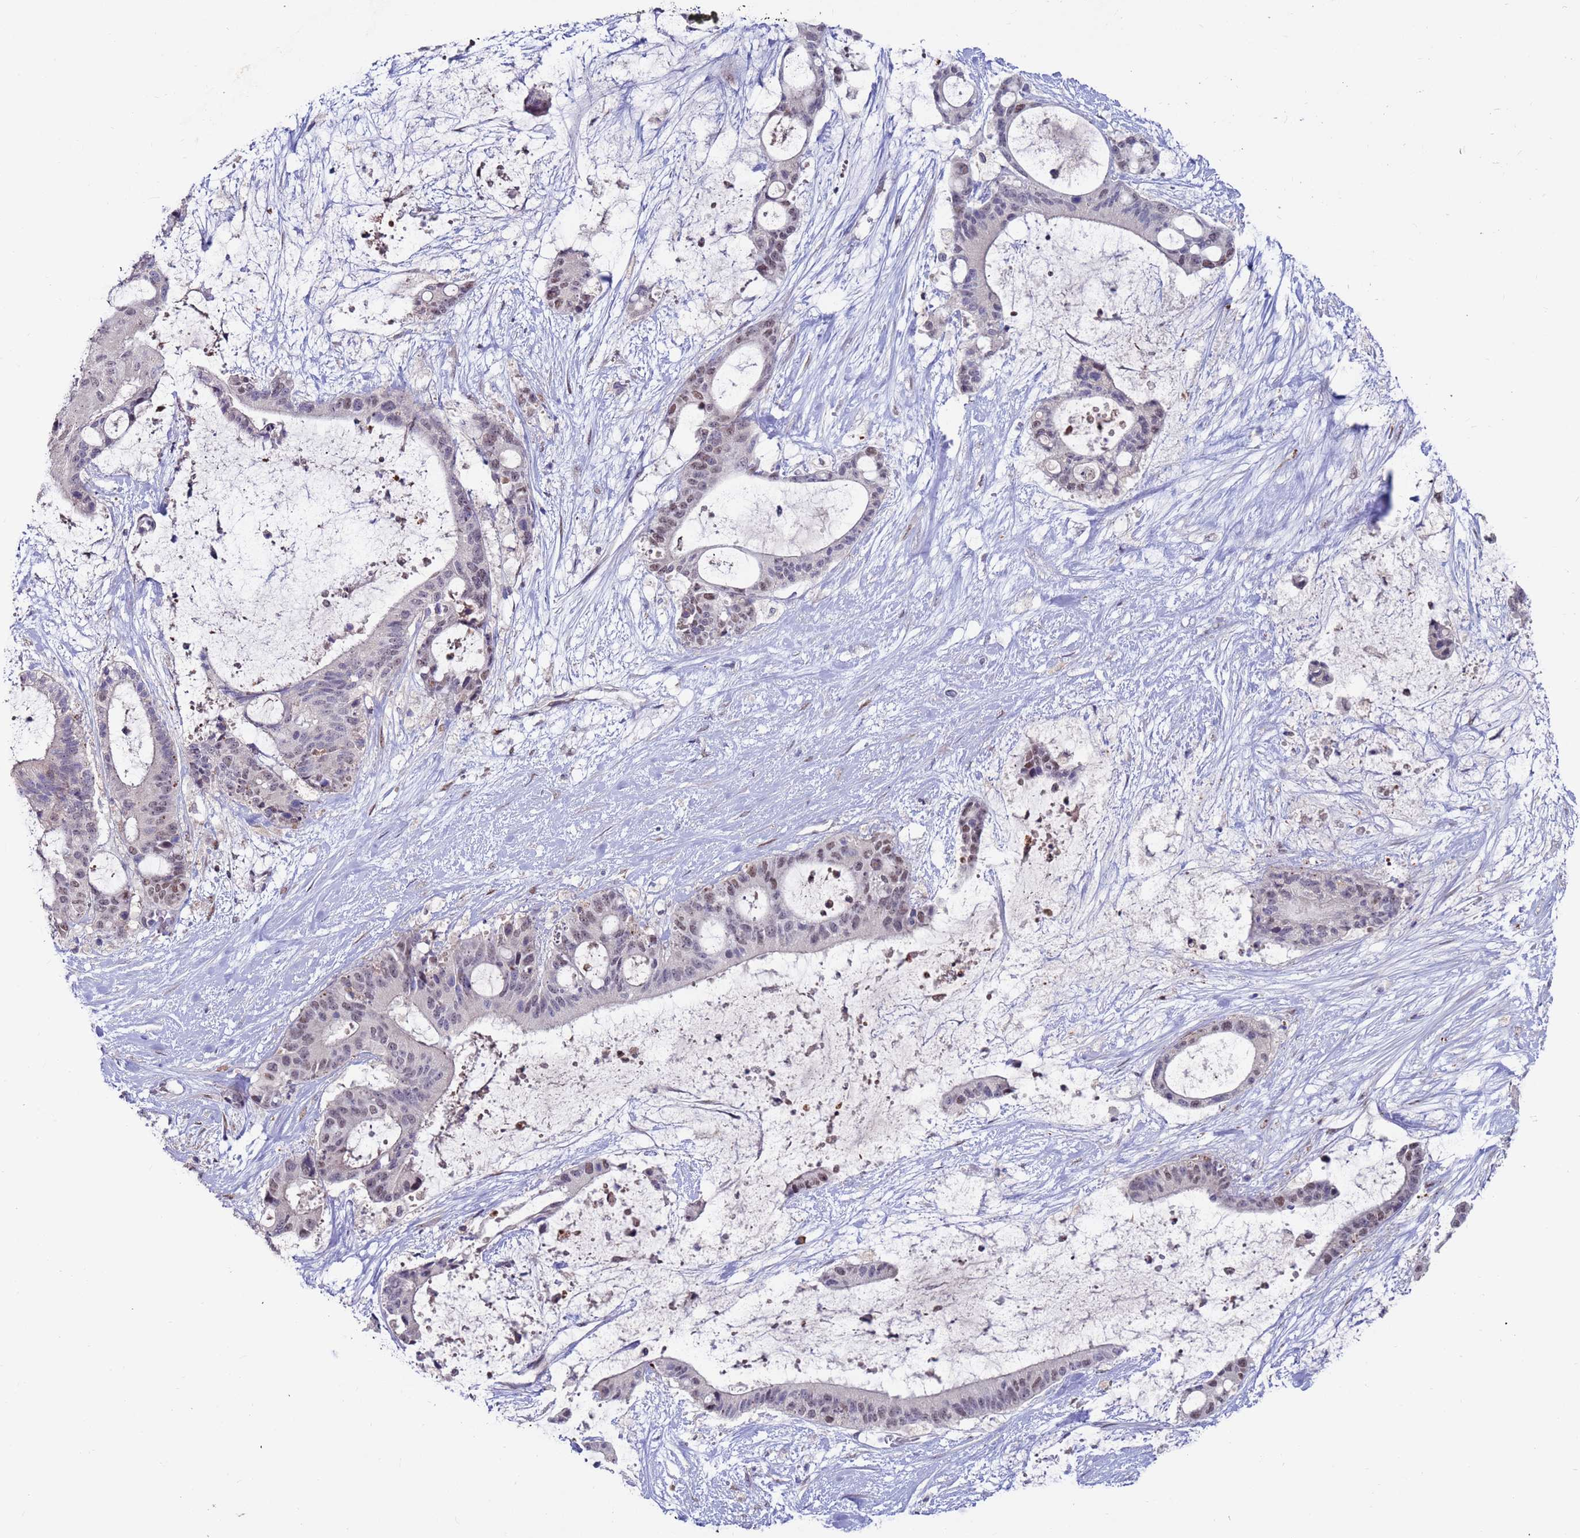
{"staining": {"intensity": "weak", "quantity": "25%-75%", "location": "nuclear"}, "tissue": "liver cancer", "cell_type": "Tumor cells", "image_type": "cancer", "snomed": [{"axis": "morphology", "description": "Normal tissue, NOS"}, {"axis": "morphology", "description": "Cholangiocarcinoma"}, {"axis": "topography", "description": "Liver"}, {"axis": "topography", "description": "Peripheral nerve tissue"}], "caption": "Human liver cancer (cholangiocarcinoma) stained with a brown dye exhibits weak nuclear positive expression in about 25%-75% of tumor cells.", "gene": "FBXO27", "patient": {"sex": "female", "age": 73}}